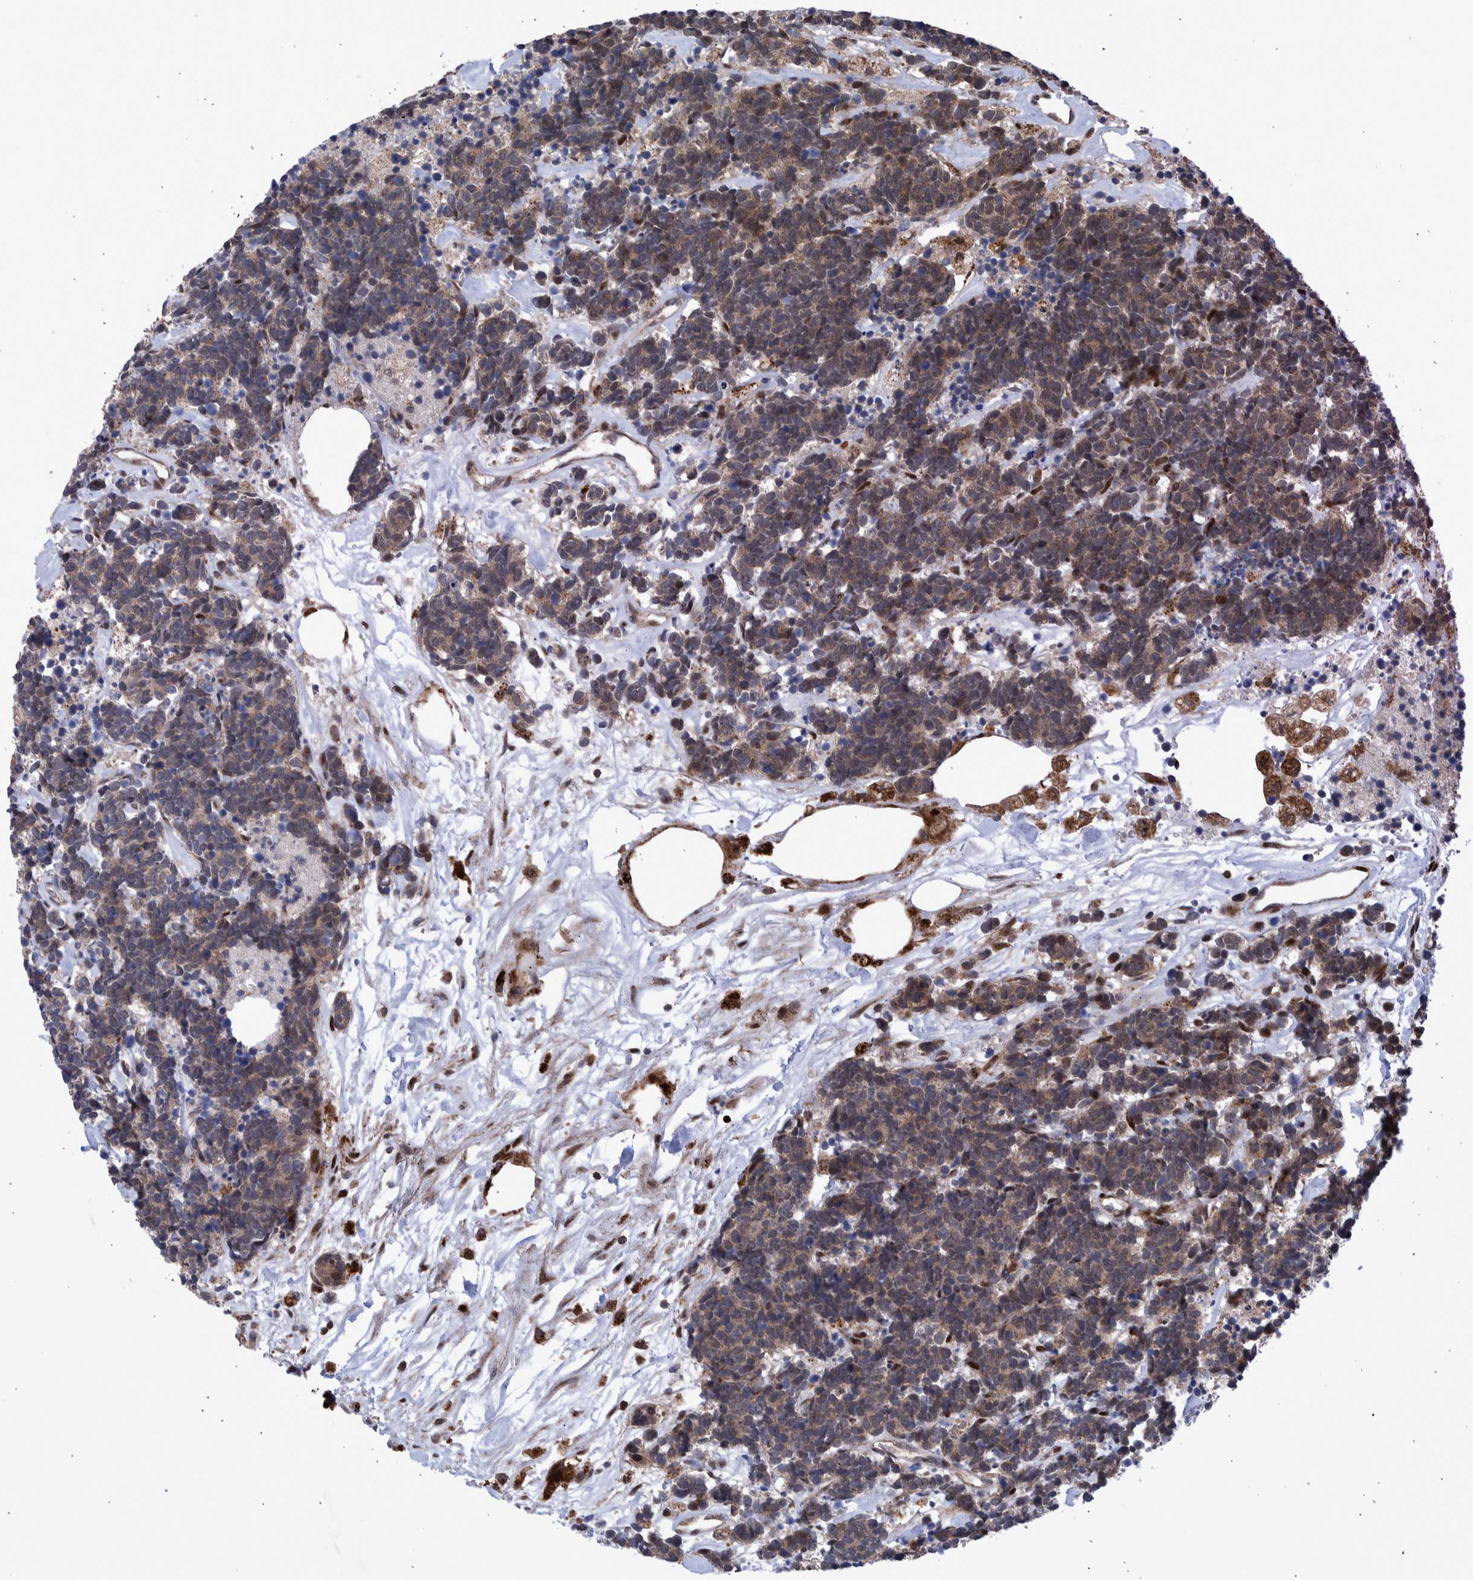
{"staining": {"intensity": "weak", "quantity": ">75%", "location": "cytoplasmic/membranous"}, "tissue": "carcinoid", "cell_type": "Tumor cells", "image_type": "cancer", "snomed": [{"axis": "morphology", "description": "Carcinoma, NOS"}, {"axis": "morphology", "description": "Carcinoid, malignant, NOS"}, {"axis": "topography", "description": "Urinary bladder"}], "caption": "IHC staining of malignant carcinoid, which demonstrates low levels of weak cytoplasmic/membranous staining in about >75% of tumor cells indicating weak cytoplasmic/membranous protein expression. The staining was performed using DAB (3,3'-diaminobenzidine) (brown) for protein detection and nuclei were counterstained in hematoxylin (blue).", "gene": "SHISA6", "patient": {"sex": "male", "age": 57}}